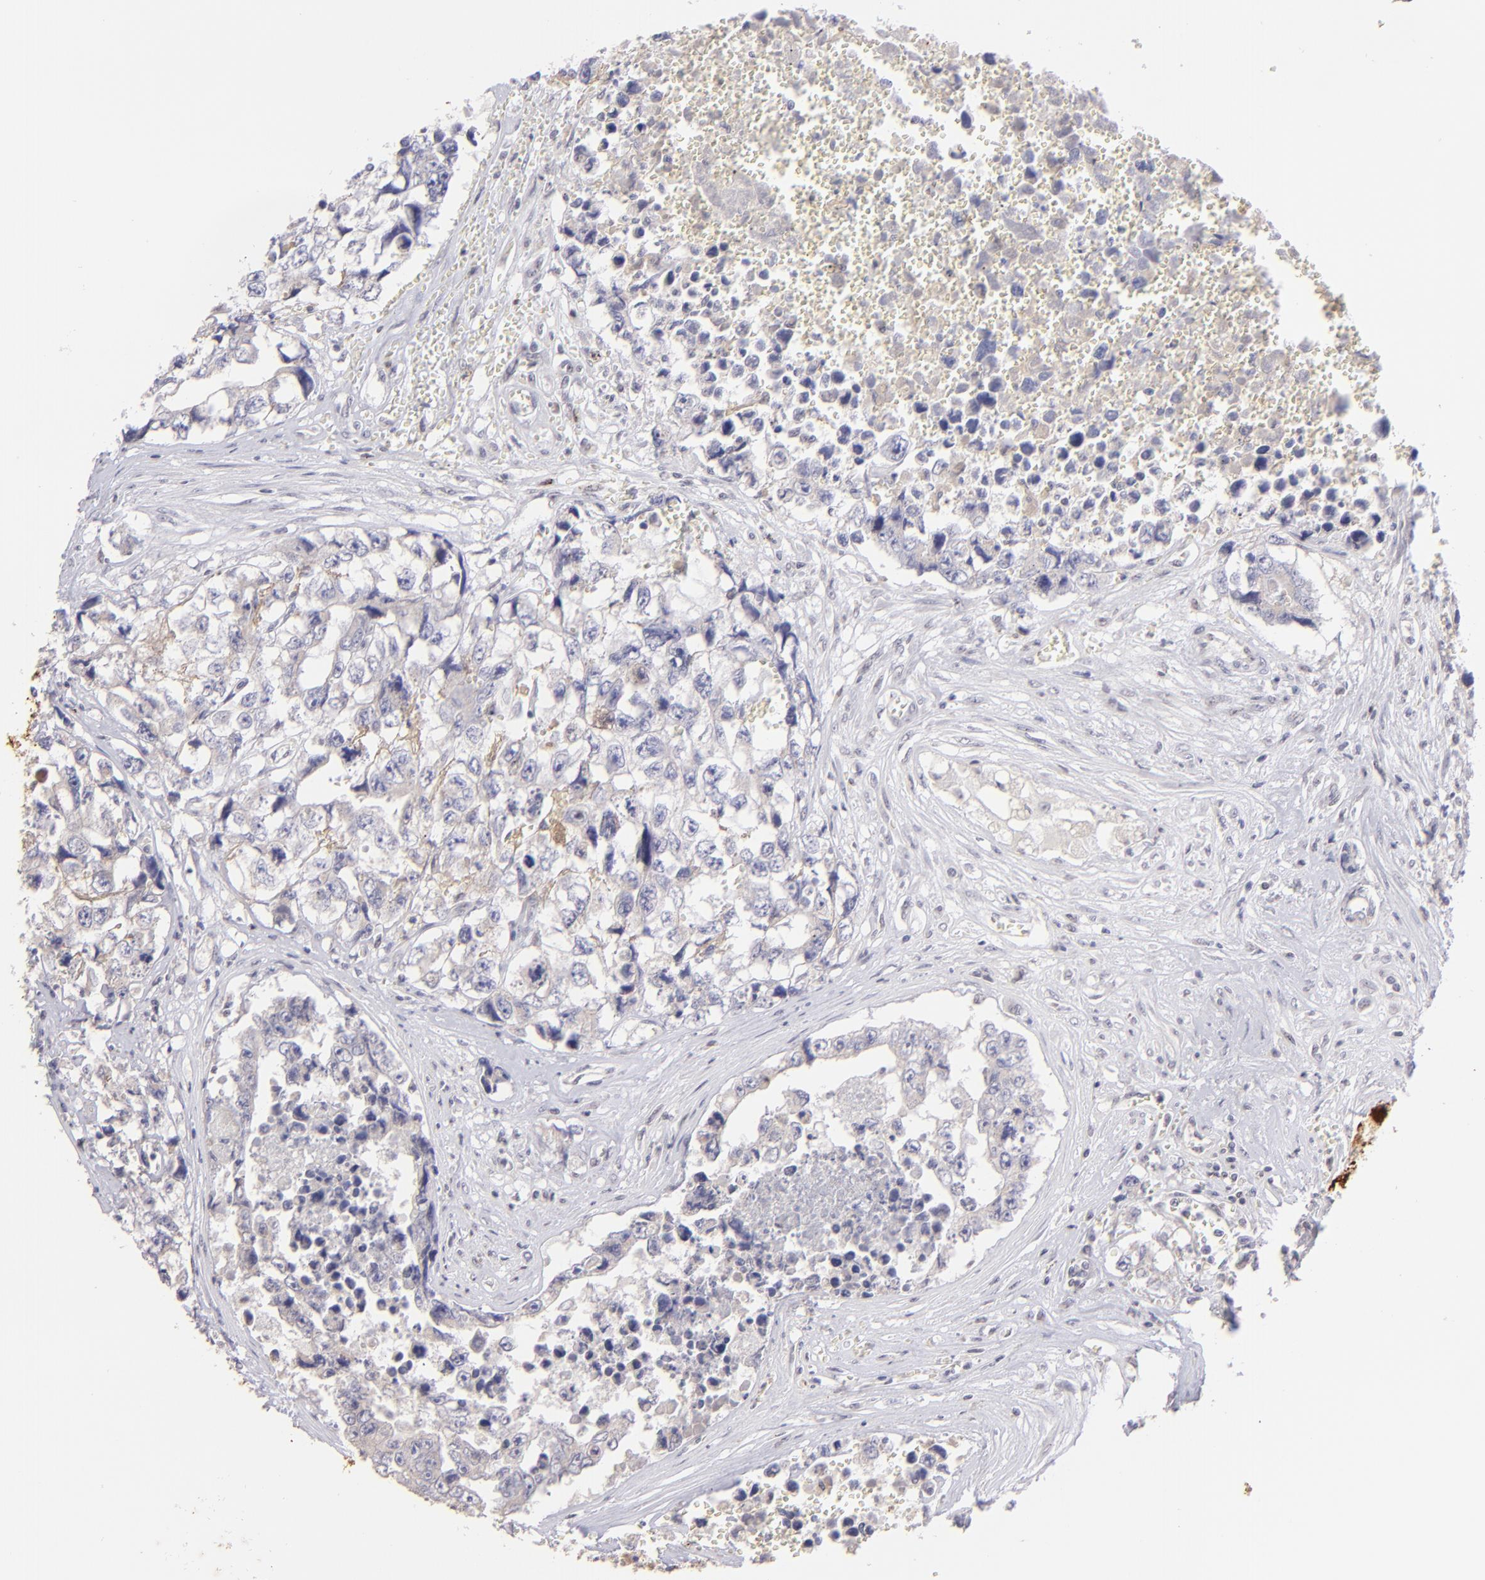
{"staining": {"intensity": "negative", "quantity": "none", "location": "none"}, "tissue": "testis cancer", "cell_type": "Tumor cells", "image_type": "cancer", "snomed": [{"axis": "morphology", "description": "Carcinoma, Embryonal, NOS"}, {"axis": "topography", "description": "Testis"}], "caption": "This is a photomicrograph of immunohistochemistry (IHC) staining of embryonal carcinoma (testis), which shows no staining in tumor cells. Nuclei are stained in blue.", "gene": "MAGEA1", "patient": {"sex": "male", "age": 31}}